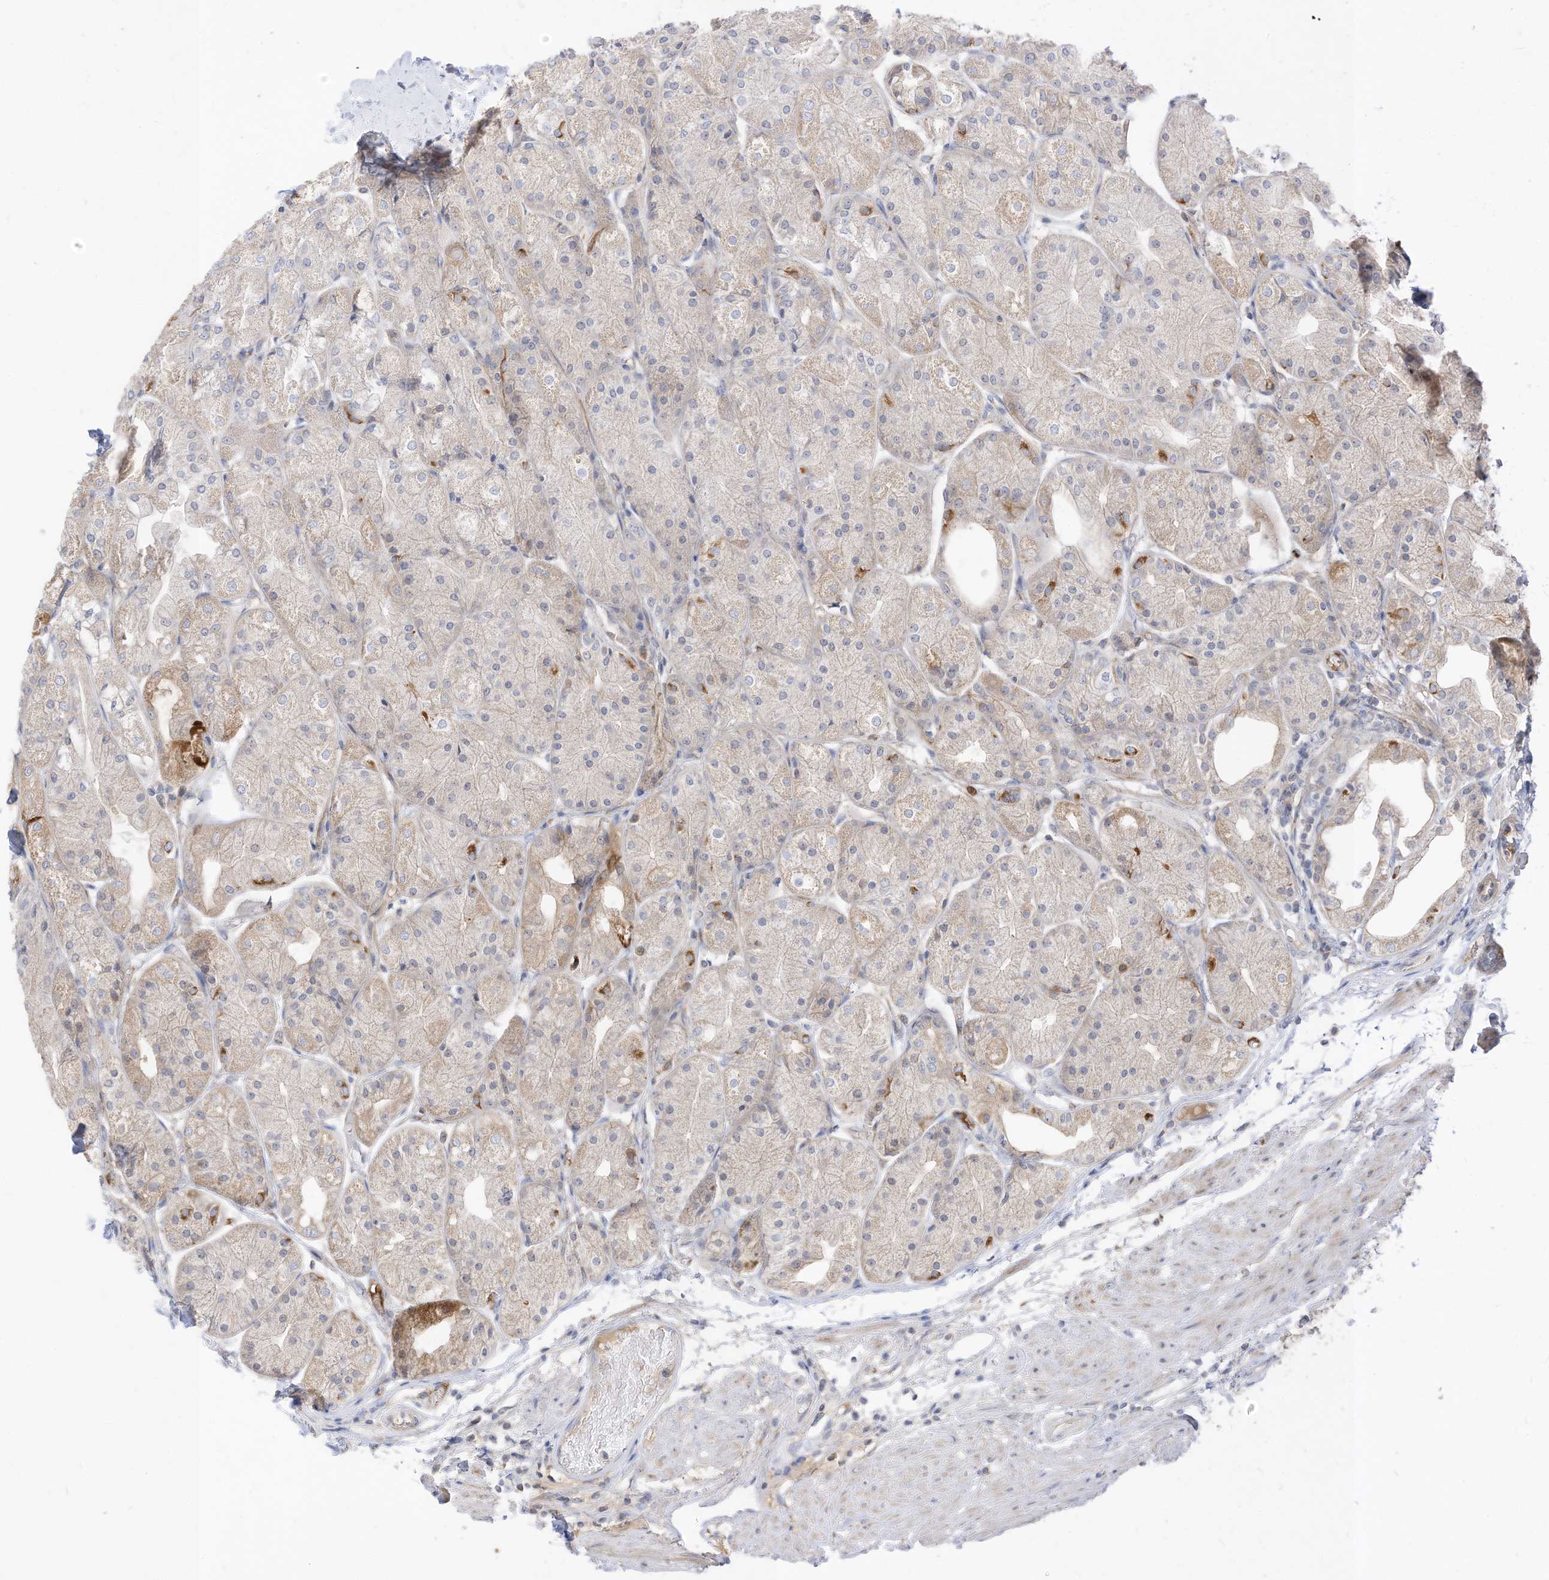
{"staining": {"intensity": "weak", "quantity": "25%-75%", "location": "cytoplasmic/membranous"}, "tissue": "stomach", "cell_type": "Glandular cells", "image_type": "normal", "snomed": [{"axis": "morphology", "description": "Normal tissue, NOS"}, {"axis": "topography", "description": "Stomach, upper"}], "caption": "Stomach stained with DAB IHC reveals low levels of weak cytoplasmic/membranous expression in about 25%-75% of glandular cells.", "gene": "RASA2", "patient": {"sex": "male", "age": 72}}